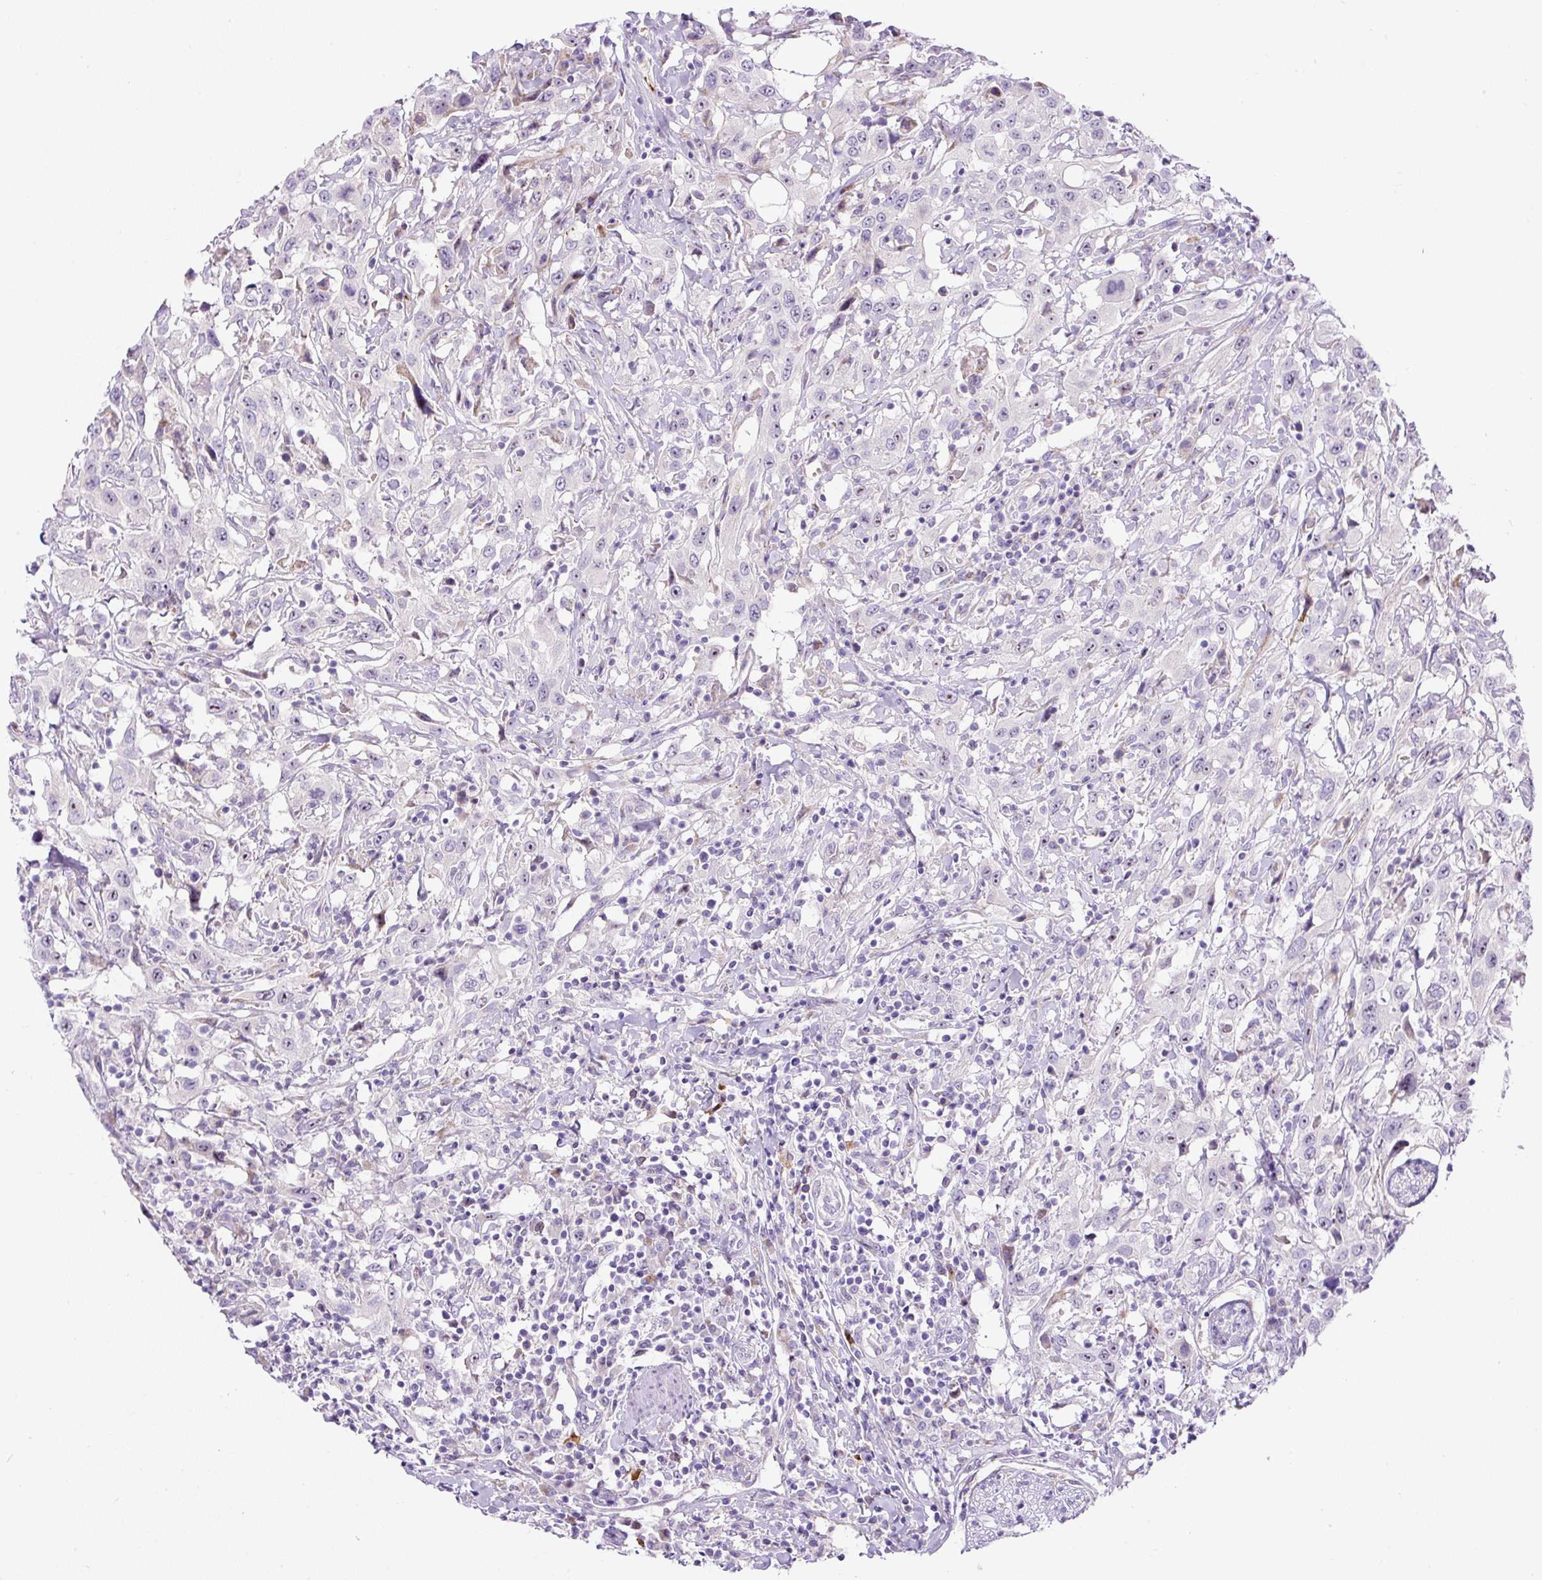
{"staining": {"intensity": "negative", "quantity": "none", "location": "none"}, "tissue": "urothelial cancer", "cell_type": "Tumor cells", "image_type": "cancer", "snomed": [{"axis": "morphology", "description": "Urothelial carcinoma, High grade"}, {"axis": "topography", "description": "Urinary bladder"}], "caption": "An image of human high-grade urothelial carcinoma is negative for staining in tumor cells.", "gene": "ZNF596", "patient": {"sex": "male", "age": 61}}